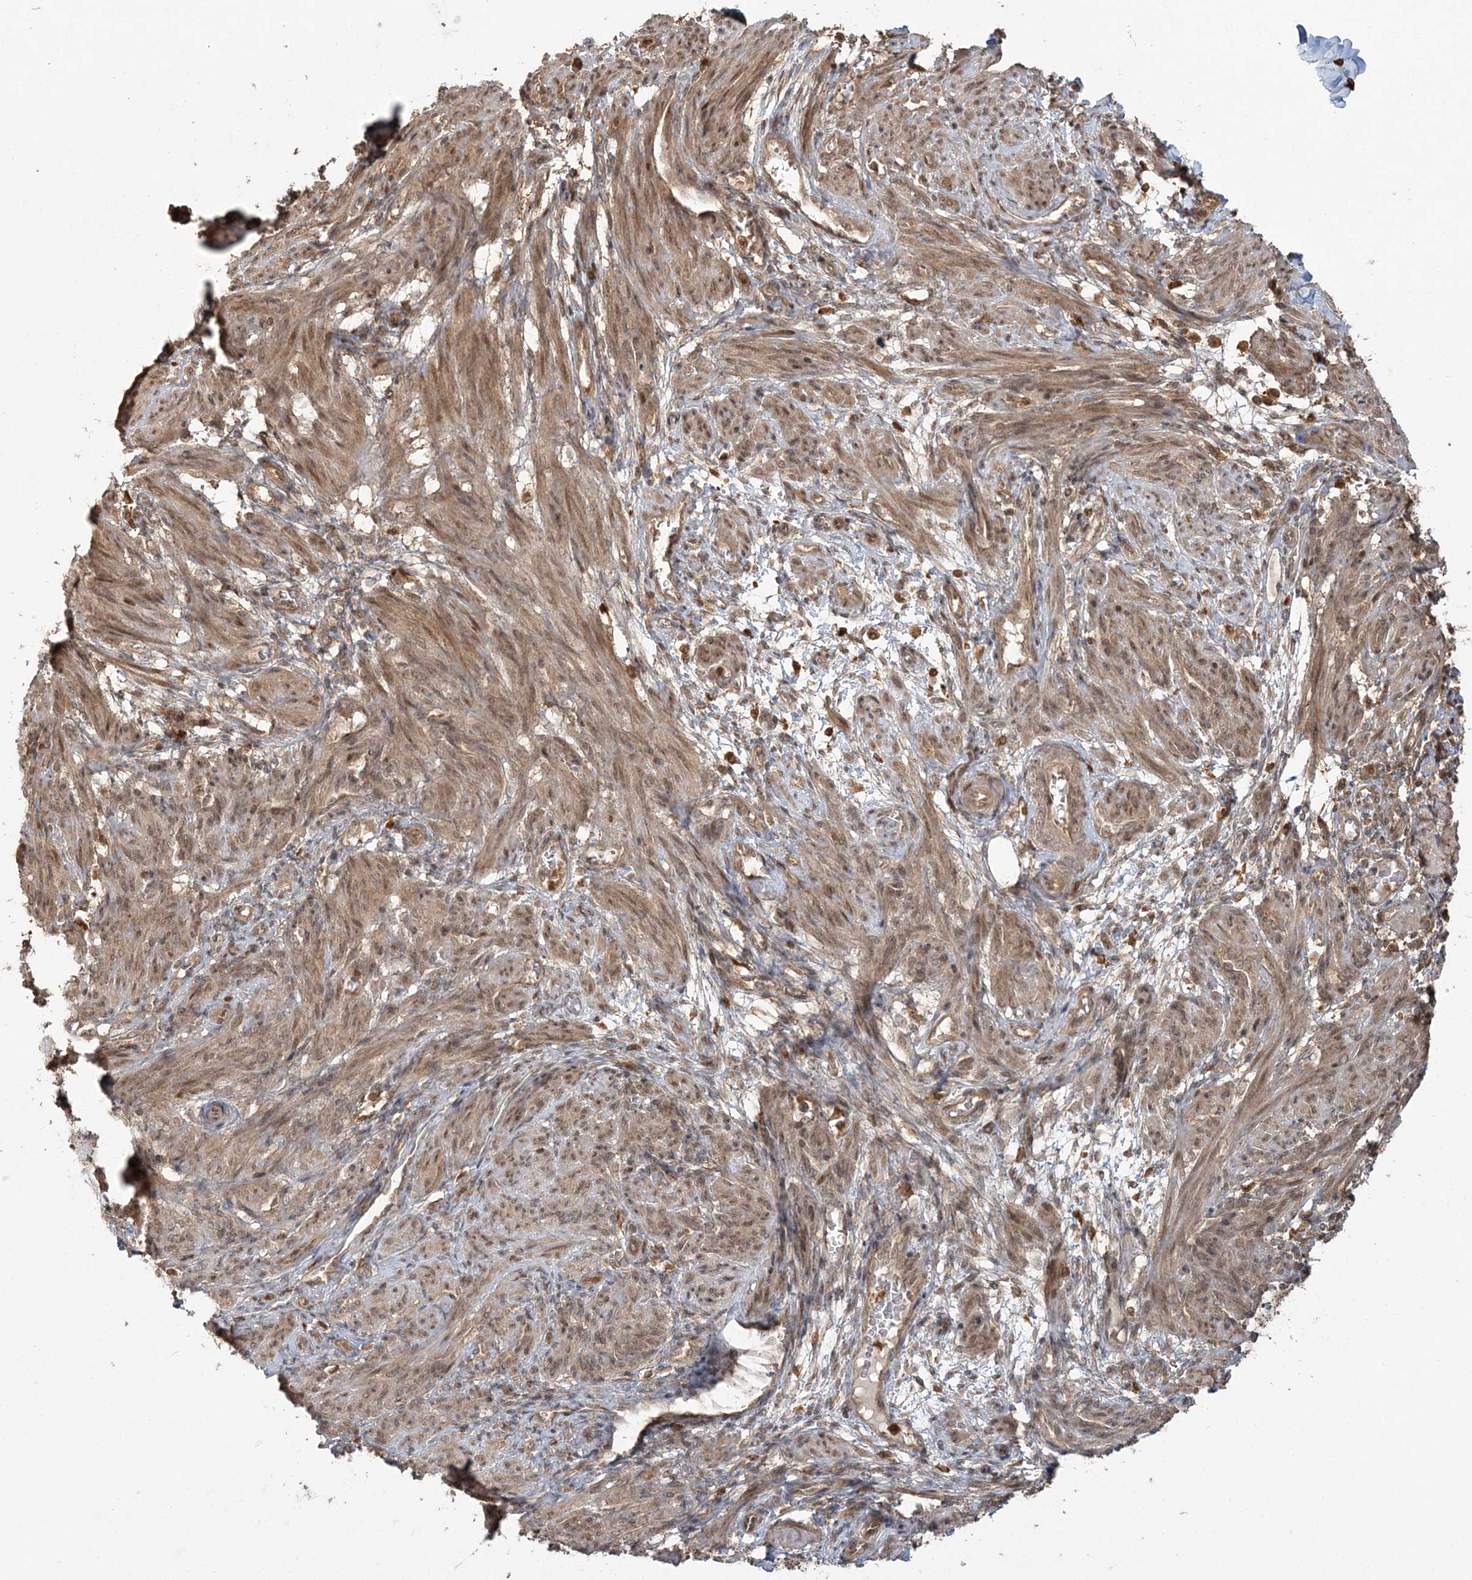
{"staining": {"intensity": "moderate", "quantity": ">75%", "location": "cytoplasmic/membranous,nuclear"}, "tissue": "smooth muscle", "cell_type": "Smooth muscle cells", "image_type": "normal", "snomed": [{"axis": "morphology", "description": "Normal tissue, NOS"}, {"axis": "topography", "description": "Smooth muscle"}], "caption": "Protein staining by IHC reveals moderate cytoplasmic/membranous,nuclear staining in about >75% of smooth muscle cells in unremarkable smooth muscle. (Brightfield microscopy of DAB IHC at high magnification).", "gene": "CAB39", "patient": {"sex": "female", "age": 39}}